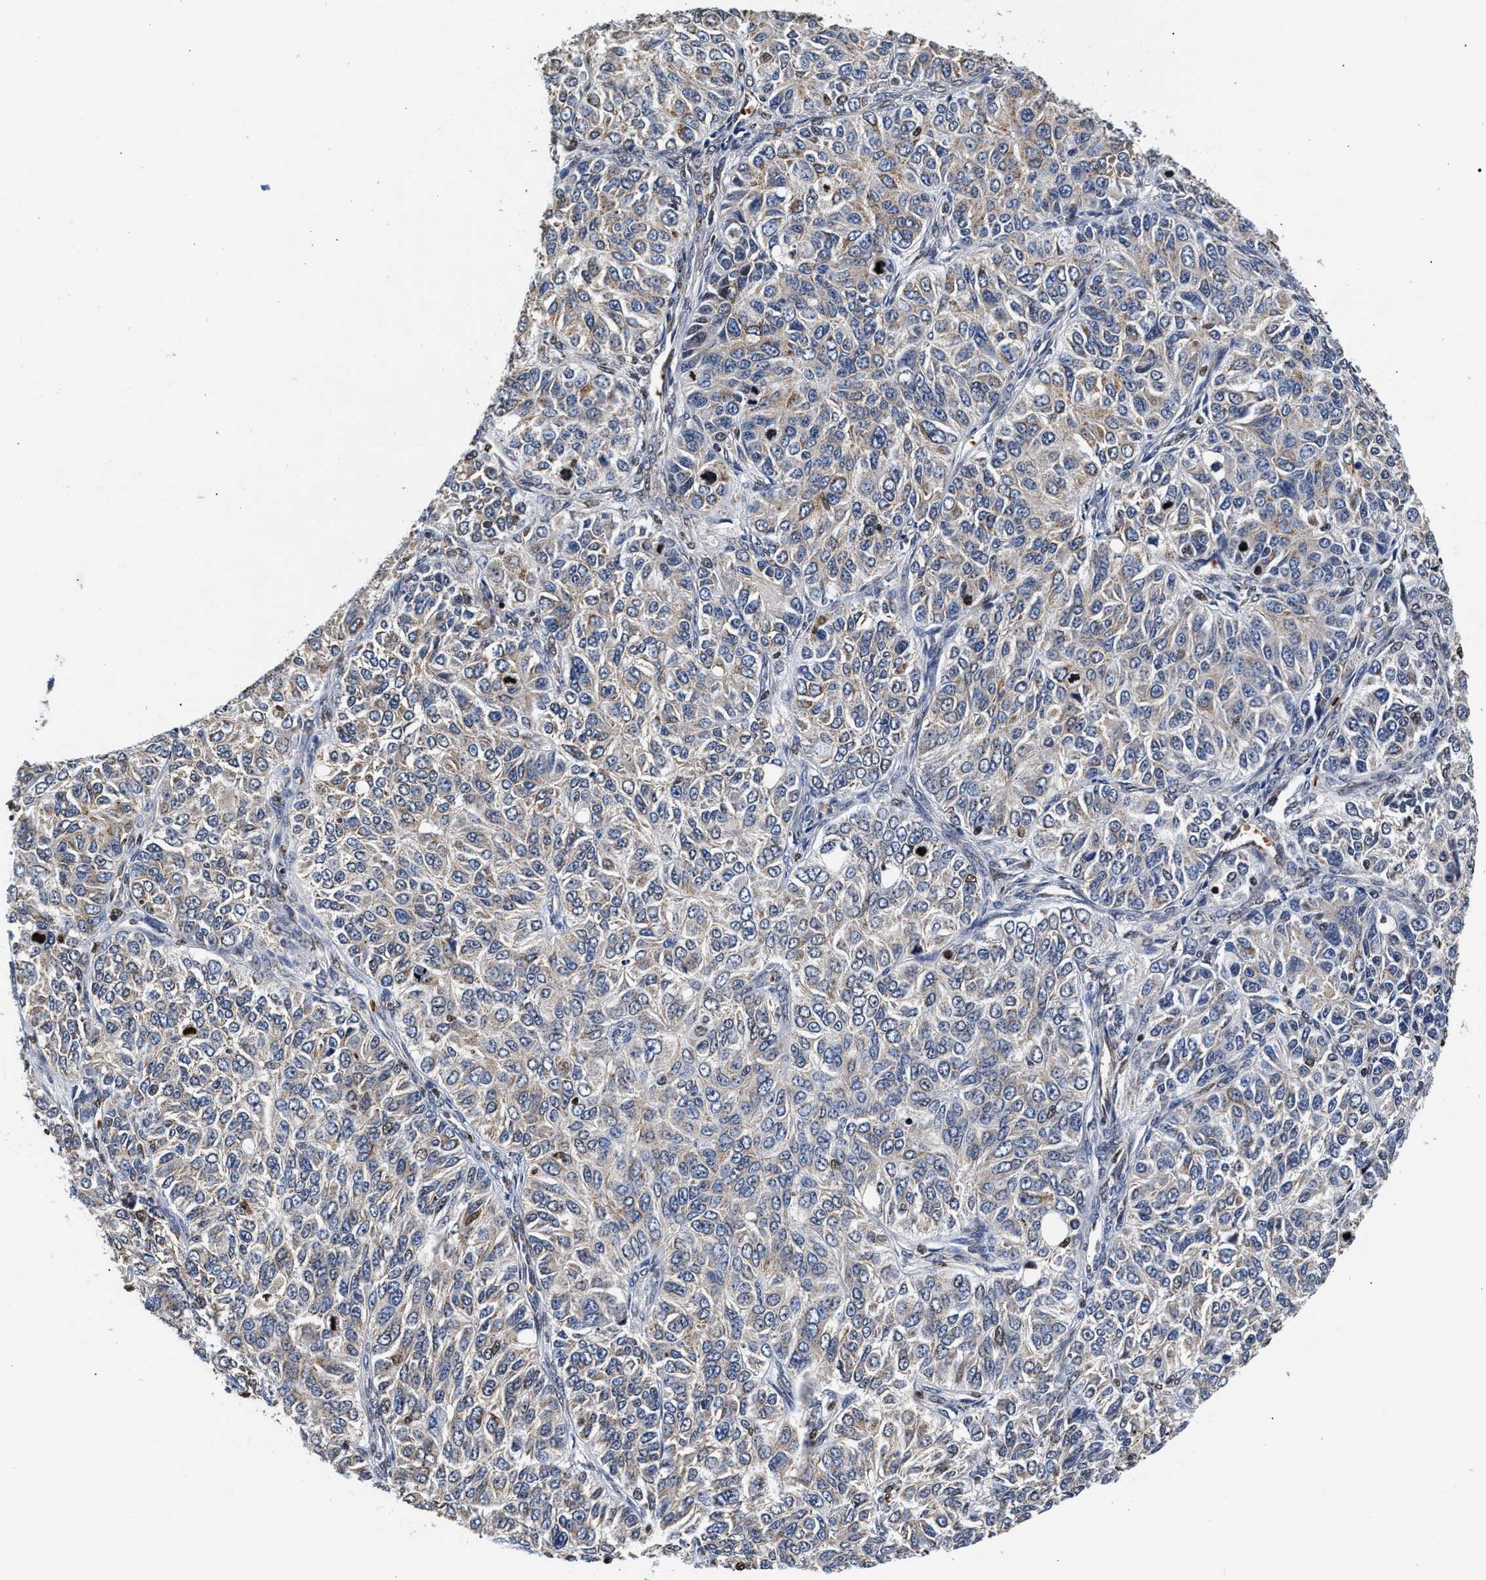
{"staining": {"intensity": "negative", "quantity": "none", "location": "none"}, "tissue": "ovarian cancer", "cell_type": "Tumor cells", "image_type": "cancer", "snomed": [{"axis": "morphology", "description": "Carcinoma, endometroid"}, {"axis": "topography", "description": "Ovary"}], "caption": "Immunohistochemistry photomicrograph of ovarian endometroid carcinoma stained for a protein (brown), which shows no staining in tumor cells. Nuclei are stained in blue.", "gene": "SGK1", "patient": {"sex": "female", "age": 51}}